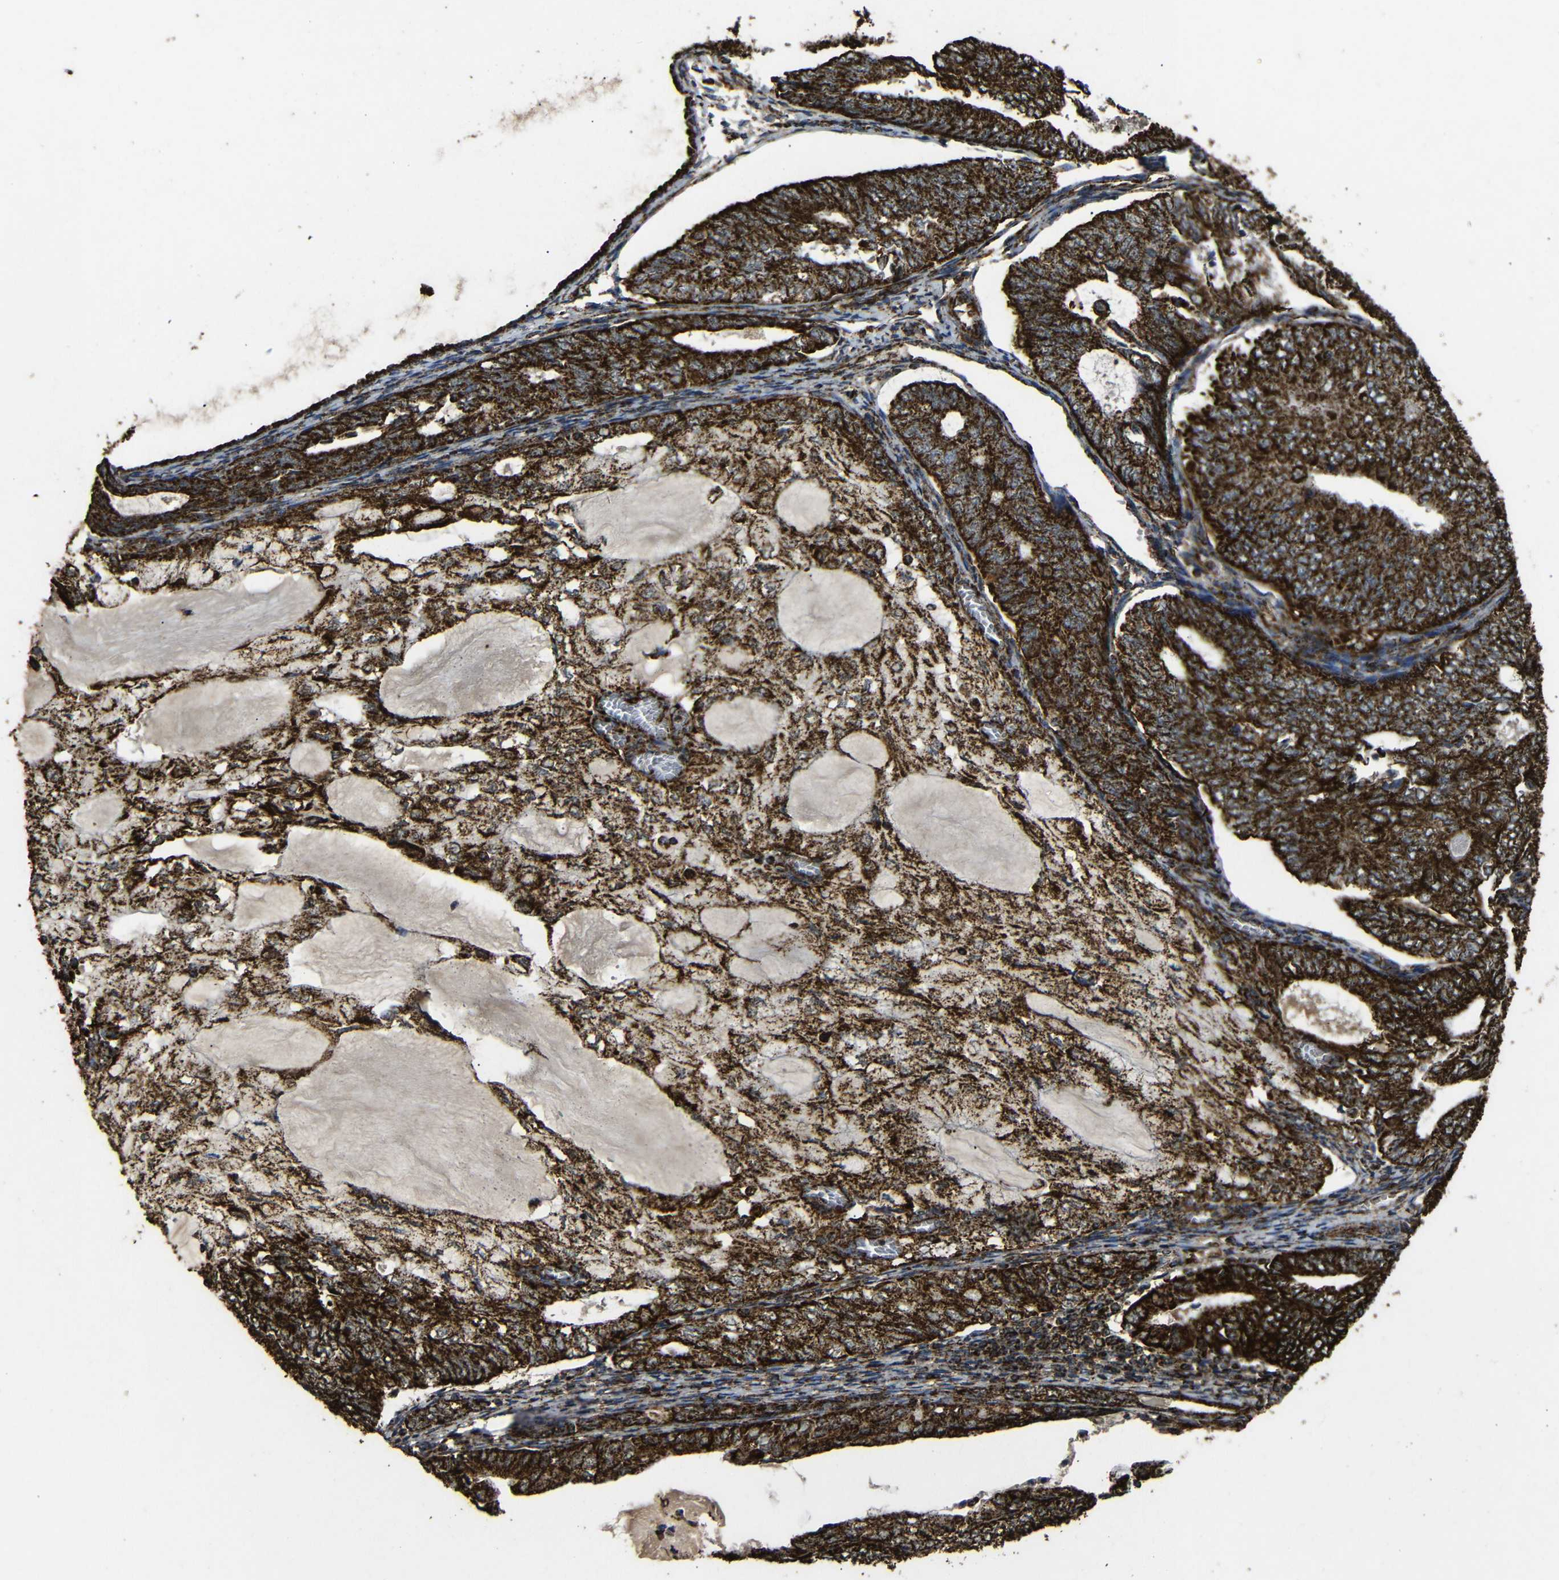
{"staining": {"intensity": "strong", "quantity": ">75%", "location": "cytoplasmic/membranous"}, "tissue": "endometrial cancer", "cell_type": "Tumor cells", "image_type": "cancer", "snomed": [{"axis": "morphology", "description": "Adenocarcinoma, NOS"}, {"axis": "topography", "description": "Endometrium"}], "caption": "Endometrial cancer (adenocarcinoma) tissue demonstrates strong cytoplasmic/membranous expression in about >75% of tumor cells, visualized by immunohistochemistry. Ihc stains the protein of interest in brown and the nuclei are stained blue.", "gene": "ATP5F1A", "patient": {"sex": "female", "age": 81}}